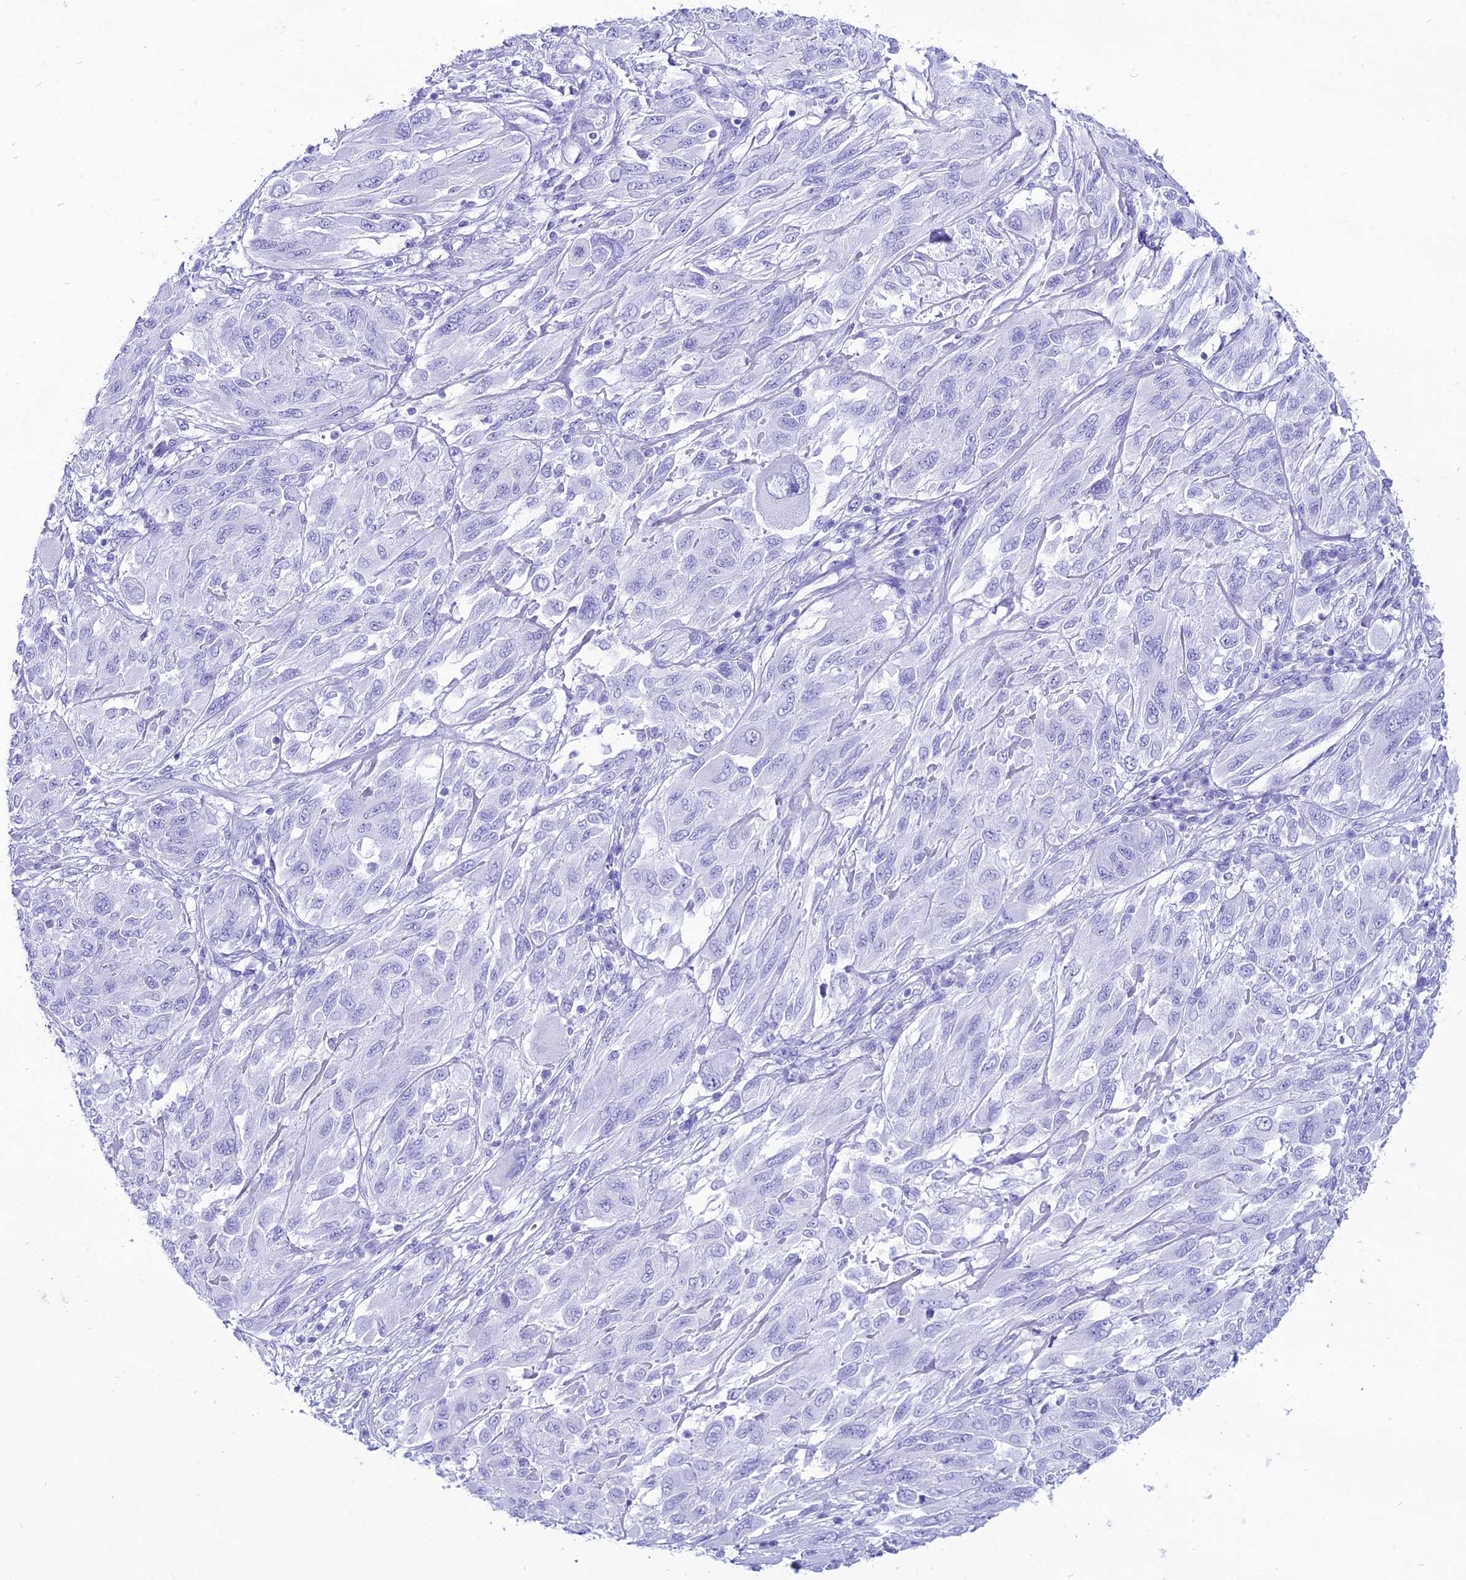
{"staining": {"intensity": "negative", "quantity": "none", "location": "none"}, "tissue": "melanoma", "cell_type": "Tumor cells", "image_type": "cancer", "snomed": [{"axis": "morphology", "description": "Malignant melanoma, NOS"}, {"axis": "topography", "description": "Skin"}], "caption": "High magnification brightfield microscopy of malignant melanoma stained with DAB (brown) and counterstained with hematoxylin (blue): tumor cells show no significant positivity.", "gene": "PNMA5", "patient": {"sex": "female", "age": 91}}